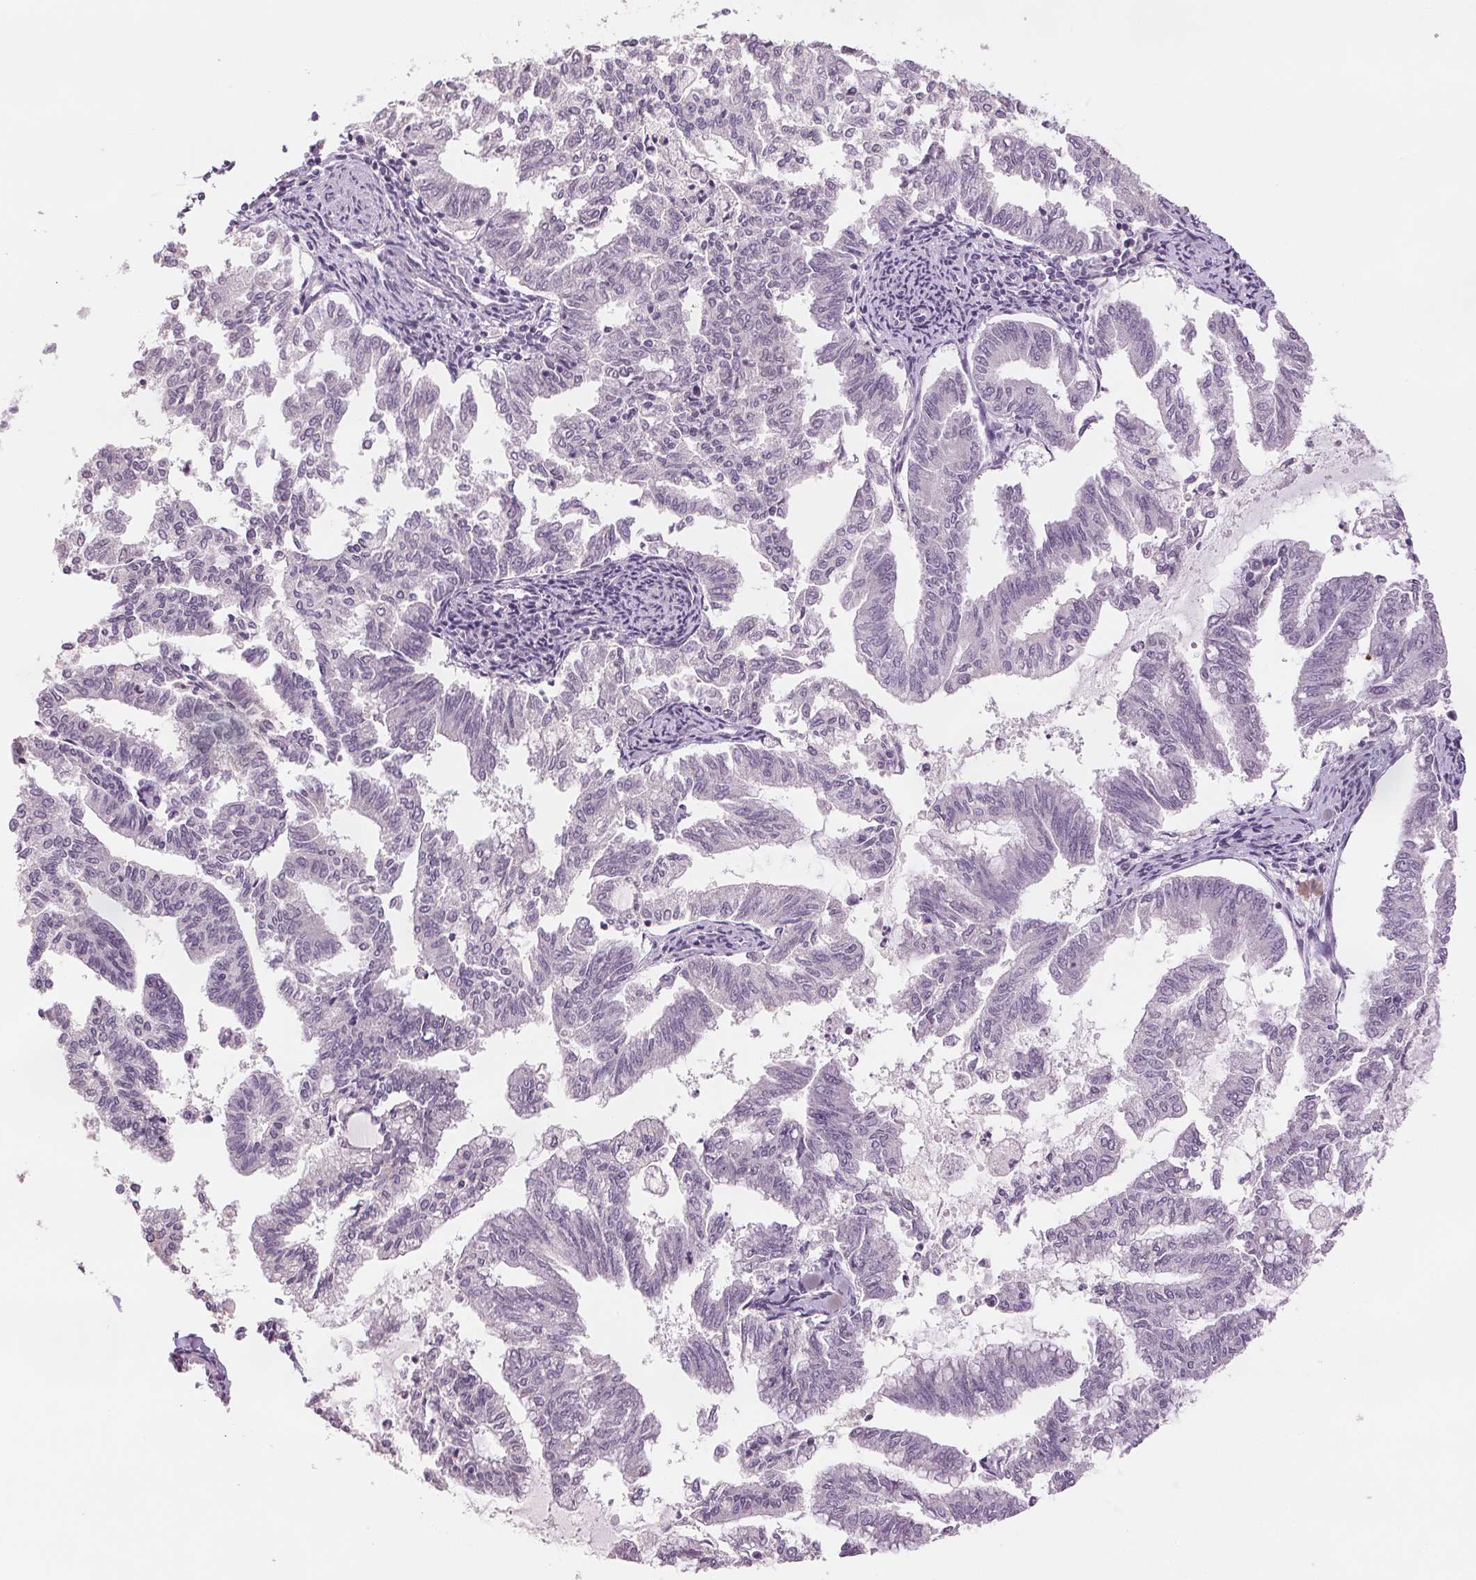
{"staining": {"intensity": "negative", "quantity": "none", "location": "none"}, "tissue": "endometrial cancer", "cell_type": "Tumor cells", "image_type": "cancer", "snomed": [{"axis": "morphology", "description": "Adenocarcinoma, NOS"}, {"axis": "topography", "description": "Endometrium"}], "caption": "IHC of endometrial adenocarcinoma displays no staining in tumor cells.", "gene": "SCGN", "patient": {"sex": "female", "age": 79}}